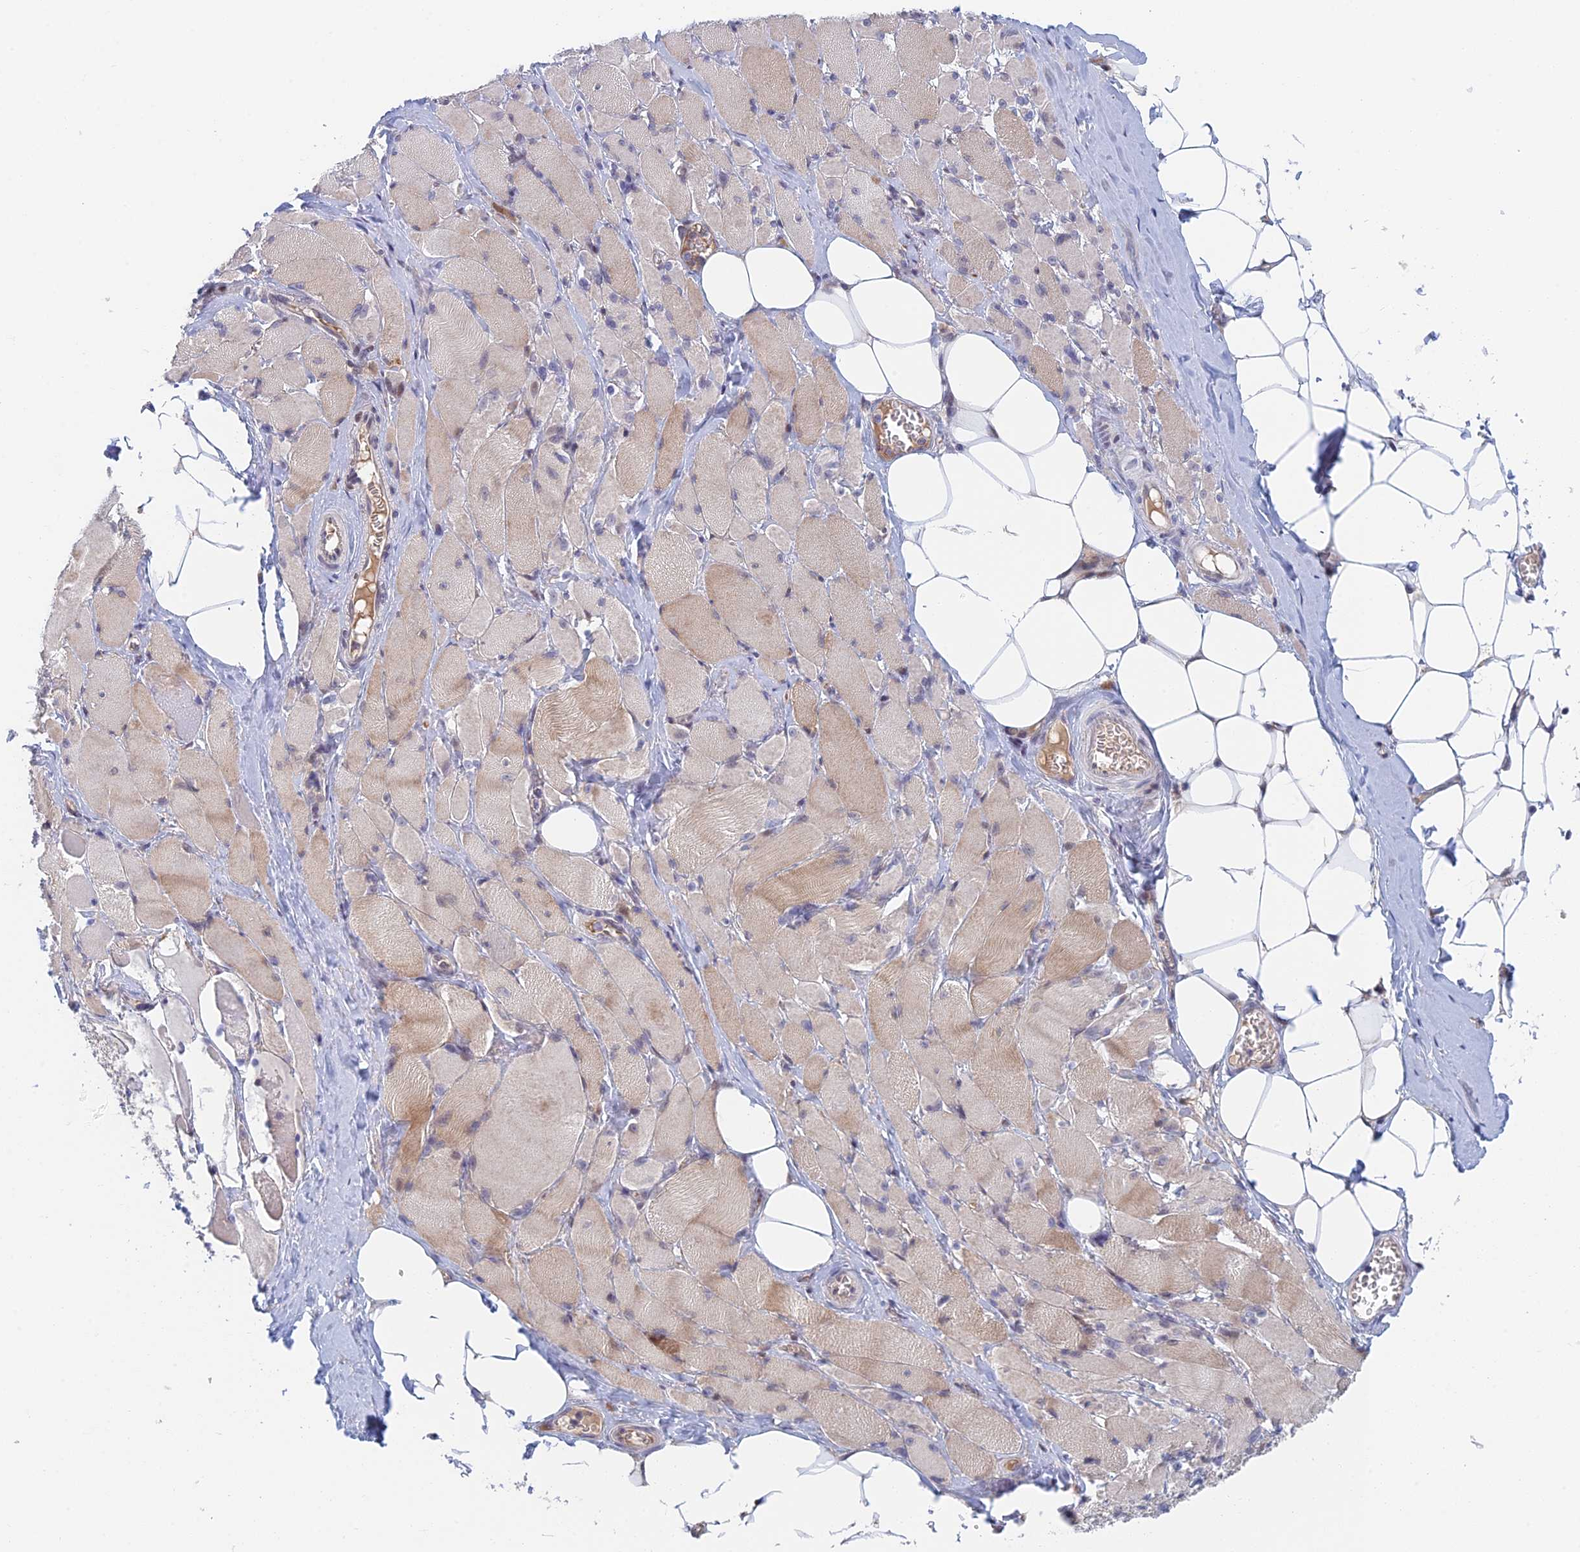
{"staining": {"intensity": "moderate", "quantity": "25%-75%", "location": "cytoplasmic/membranous"}, "tissue": "skeletal muscle", "cell_type": "Myocytes", "image_type": "normal", "snomed": [{"axis": "morphology", "description": "Normal tissue, NOS"}, {"axis": "morphology", "description": "Basal cell carcinoma"}, {"axis": "topography", "description": "Skeletal muscle"}], "caption": "Protein staining of benign skeletal muscle shows moderate cytoplasmic/membranous staining in about 25%-75% of myocytes. Nuclei are stained in blue.", "gene": "ZUP1", "patient": {"sex": "female", "age": 64}}